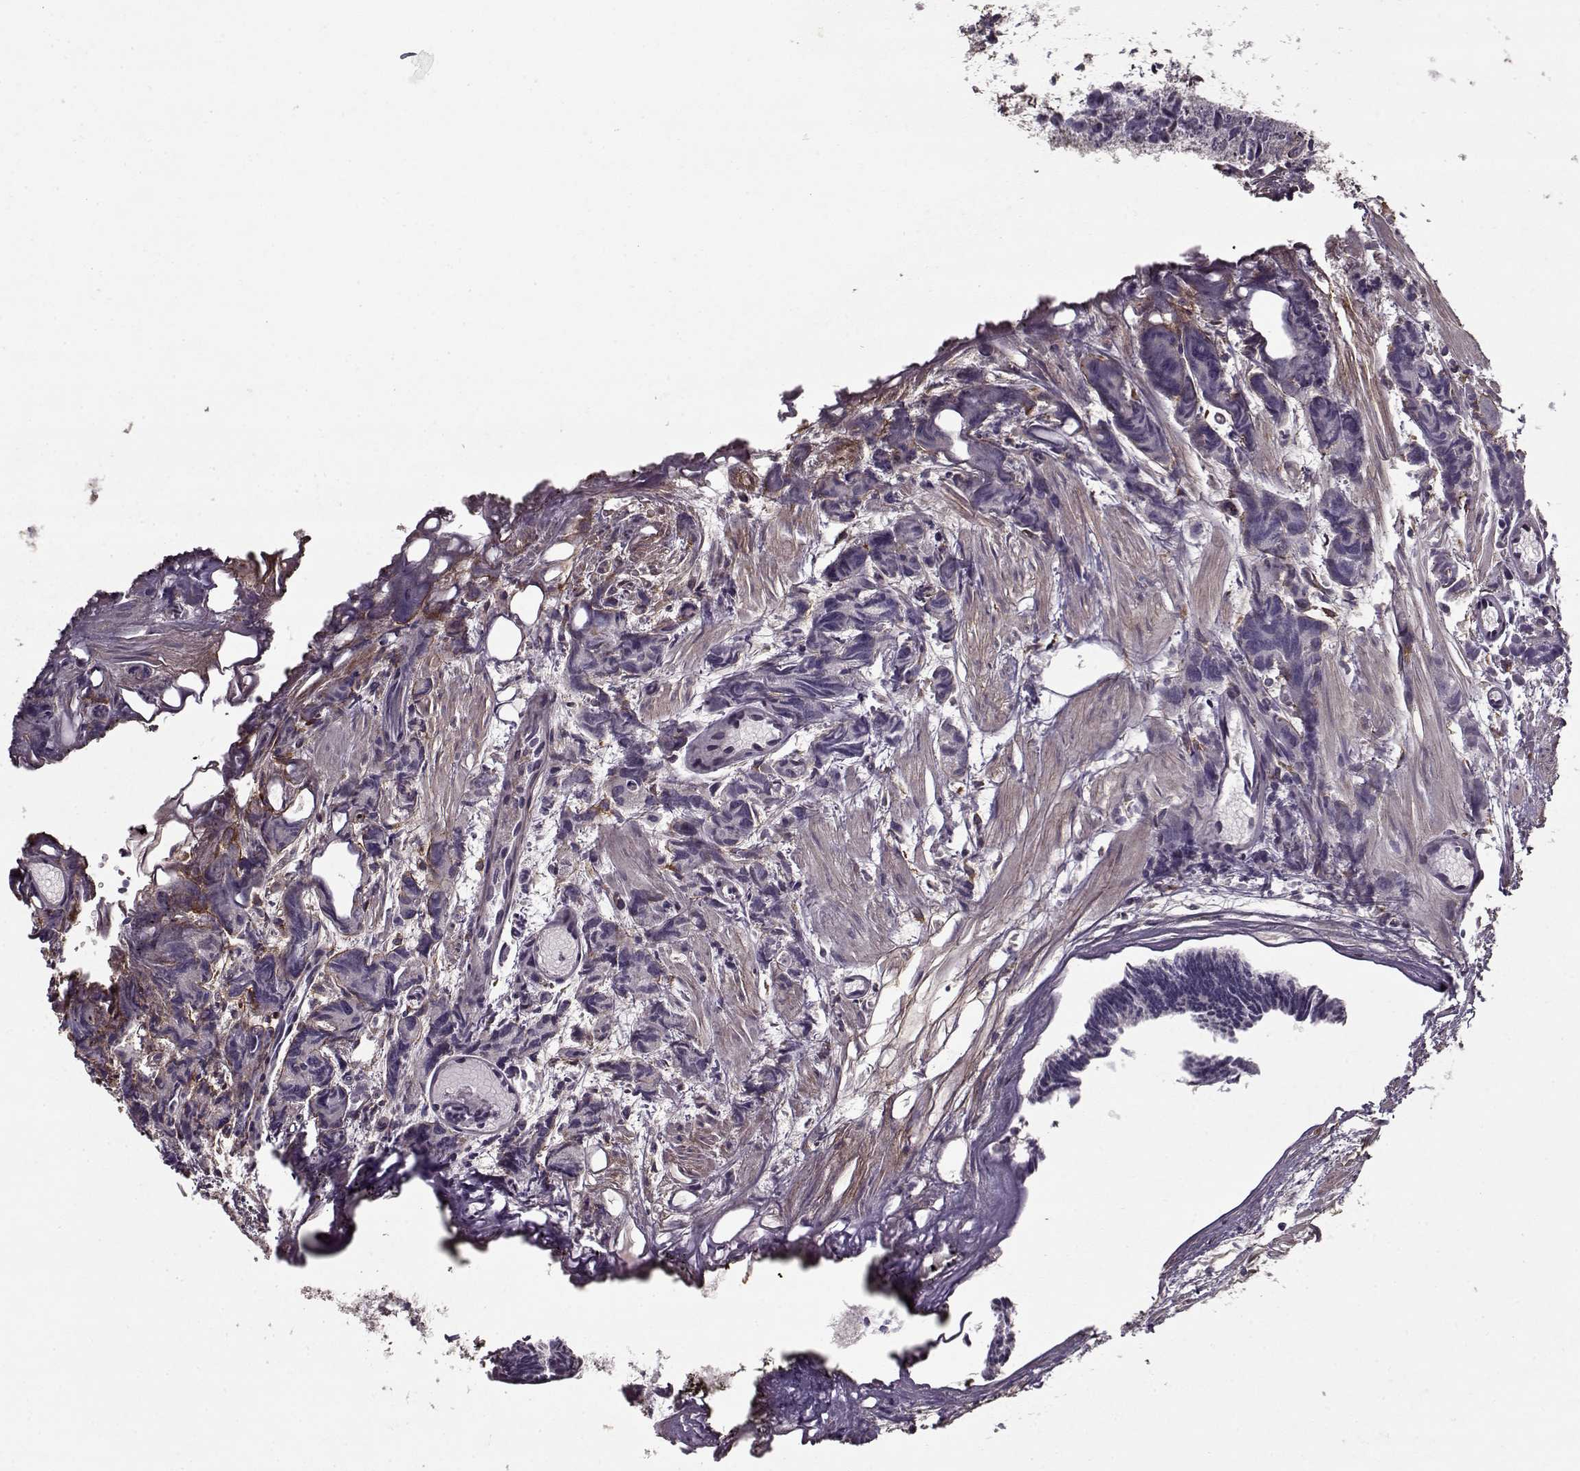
{"staining": {"intensity": "negative", "quantity": "none", "location": "none"}, "tissue": "prostate cancer", "cell_type": "Tumor cells", "image_type": "cancer", "snomed": [{"axis": "morphology", "description": "Adenocarcinoma, High grade"}, {"axis": "topography", "description": "Prostate"}], "caption": "Tumor cells are negative for protein expression in human adenocarcinoma (high-grade) (prostate). The staining was performed using DAB (3,3'-diaminobenzidine) to visualize the protein expression in brown, while the nuclei were stained in blue with hematoxylin (Magnification: 20x).", "gene": "LAMA2", "patient": {"sex": "male", "age": 77}}